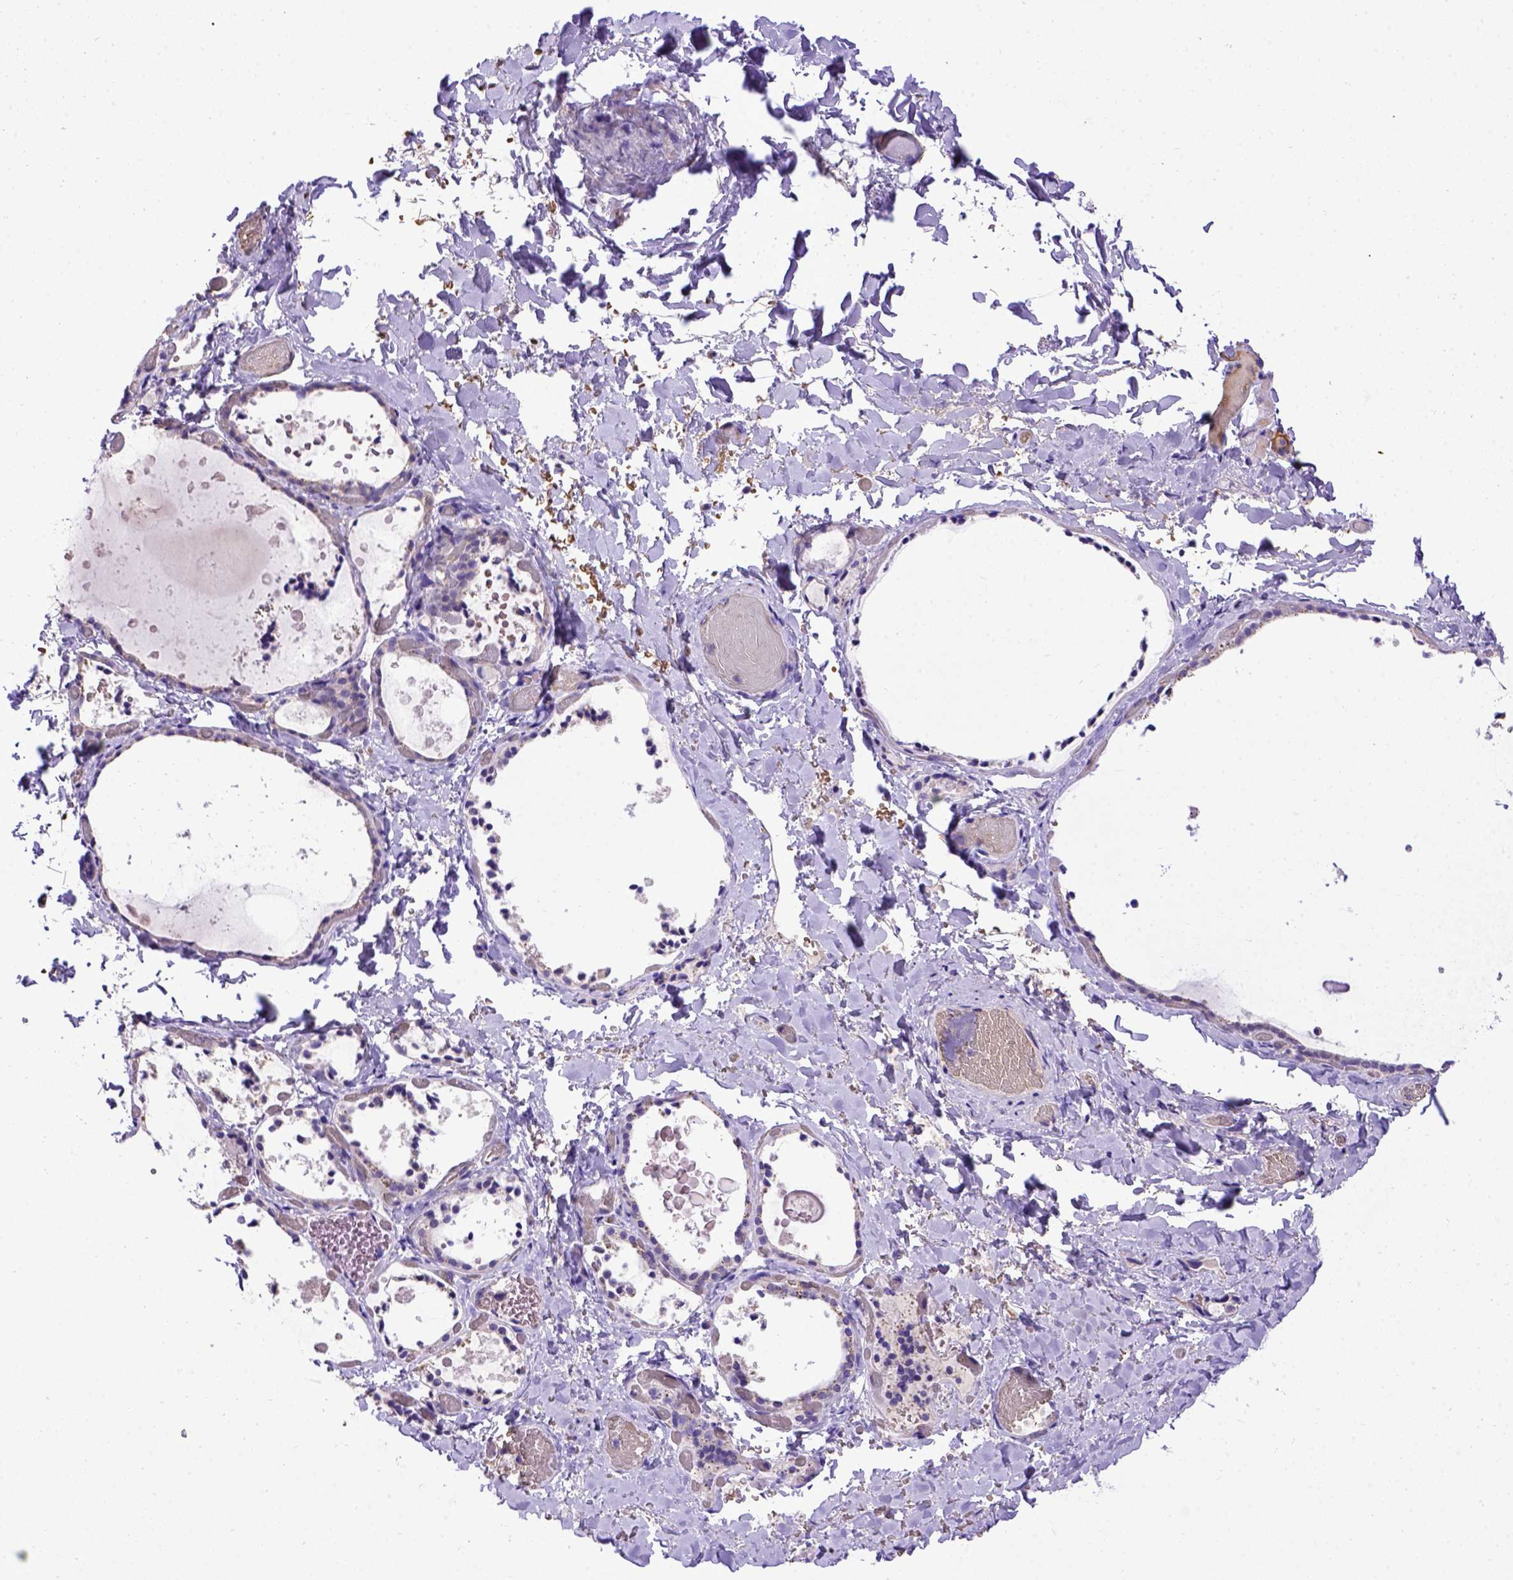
{"staining": {"intensity": "negative", "quantity": "none", "location": "none"}, "tissue": "thyroid gland", "cell_type": "Glandular cells", "image_type": "normal", "snomed": [{"axis": "morphology", "description": "Normal tissue, NOS"}, {"axis": "topography", "description": "Thyroid gland"}], "caption": "Image shows no significant protein expression in glandular cells of normal thyroid gland.", "gene": "ADAM12", "patient": {"sex": "female", "age": 56}}